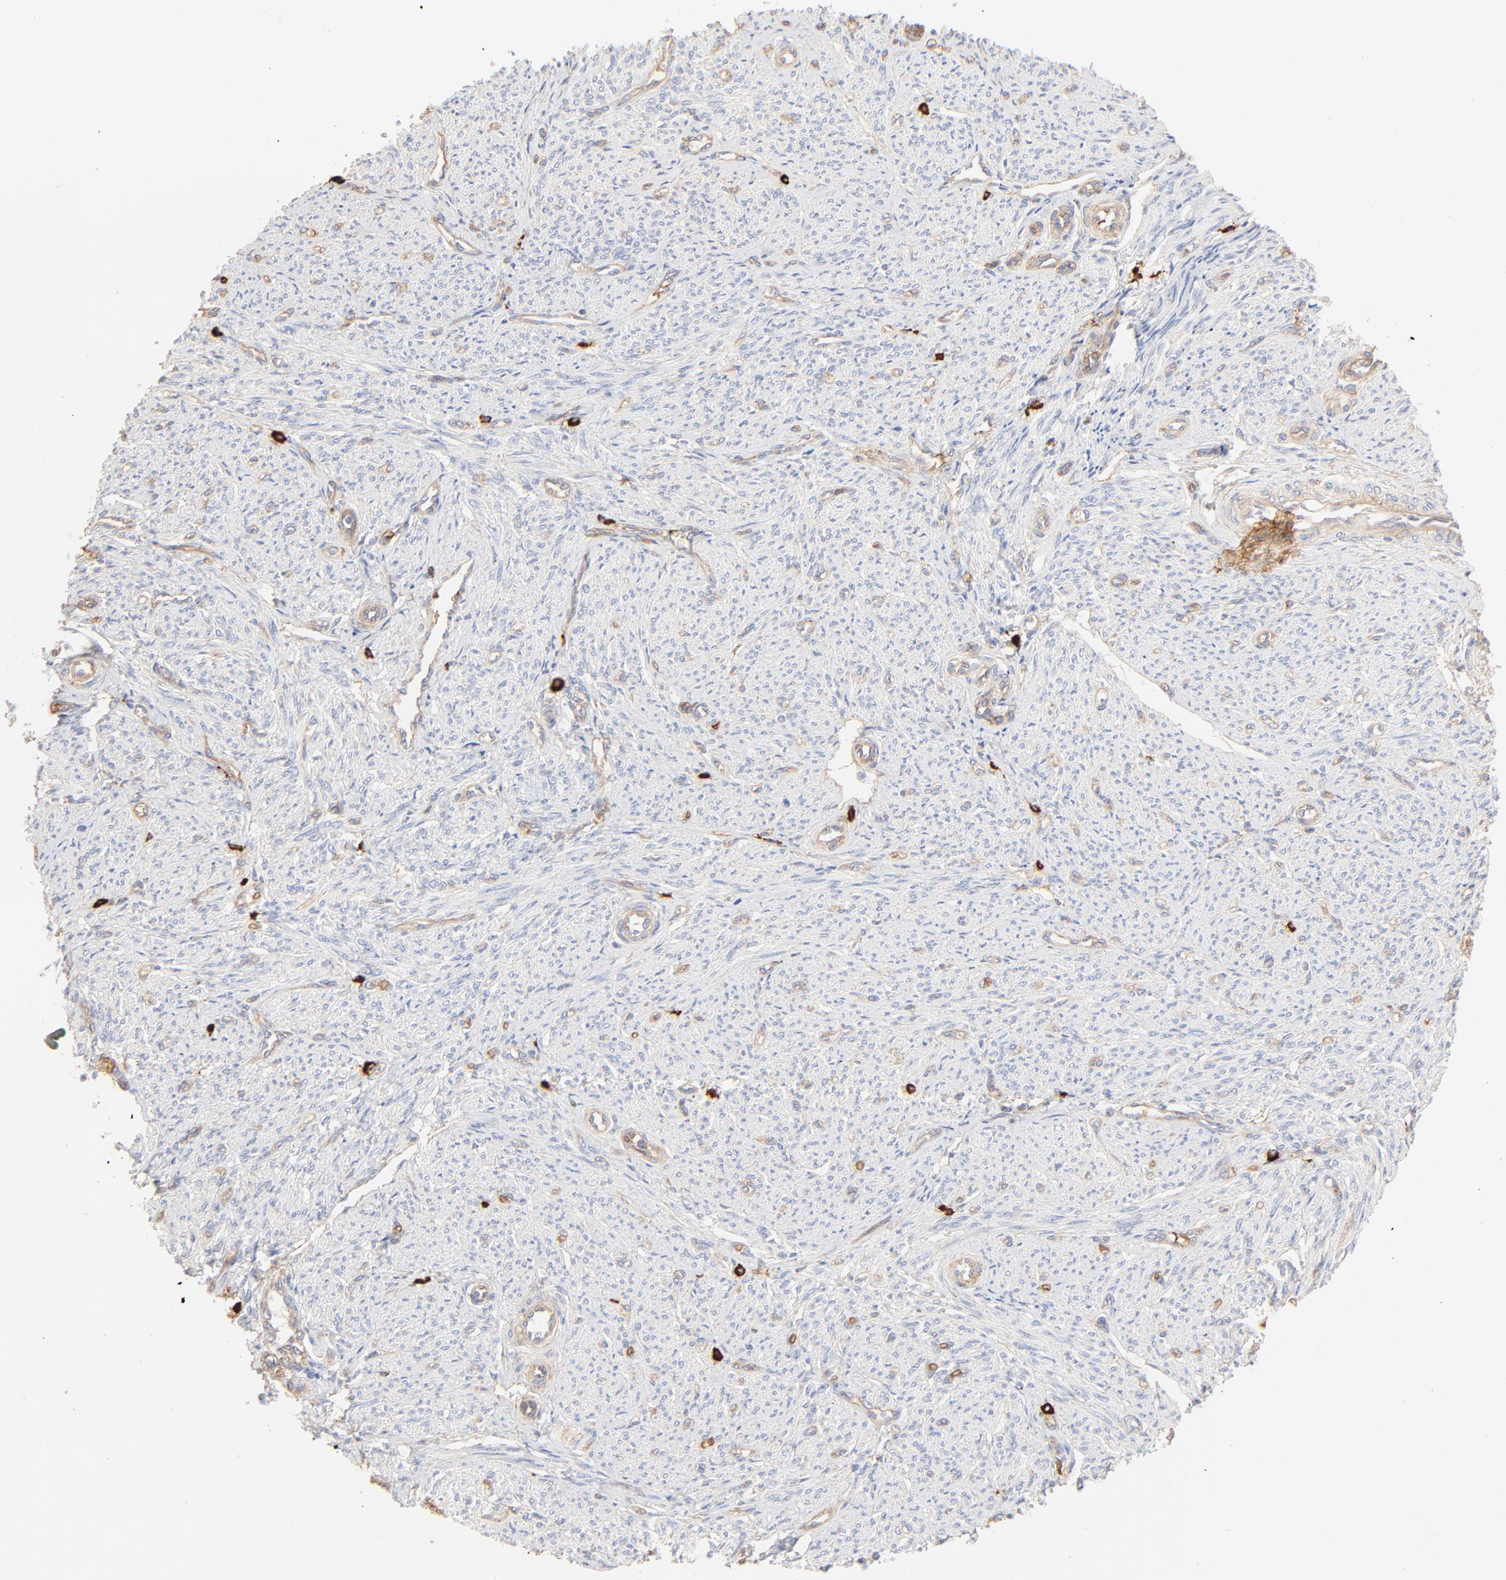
{"staining": {"intensity": "negative", "quantity": "none", "location": "none"}, "tissue": "smooth muscle", "cell_type": "Smooth muscle cells", "image_type": "normal", "snomed": [{"axis": "morphology", "description": "Normal tissue, NOS"}, {"axis": "topography", "description": "Smooth muscle"}], "caption": "Smooth muscle stained for a protein using IHC displays no positivity smooth muscle cells.", "gene": "SPTB", "patient": {"sex": "female", "age": 65}}